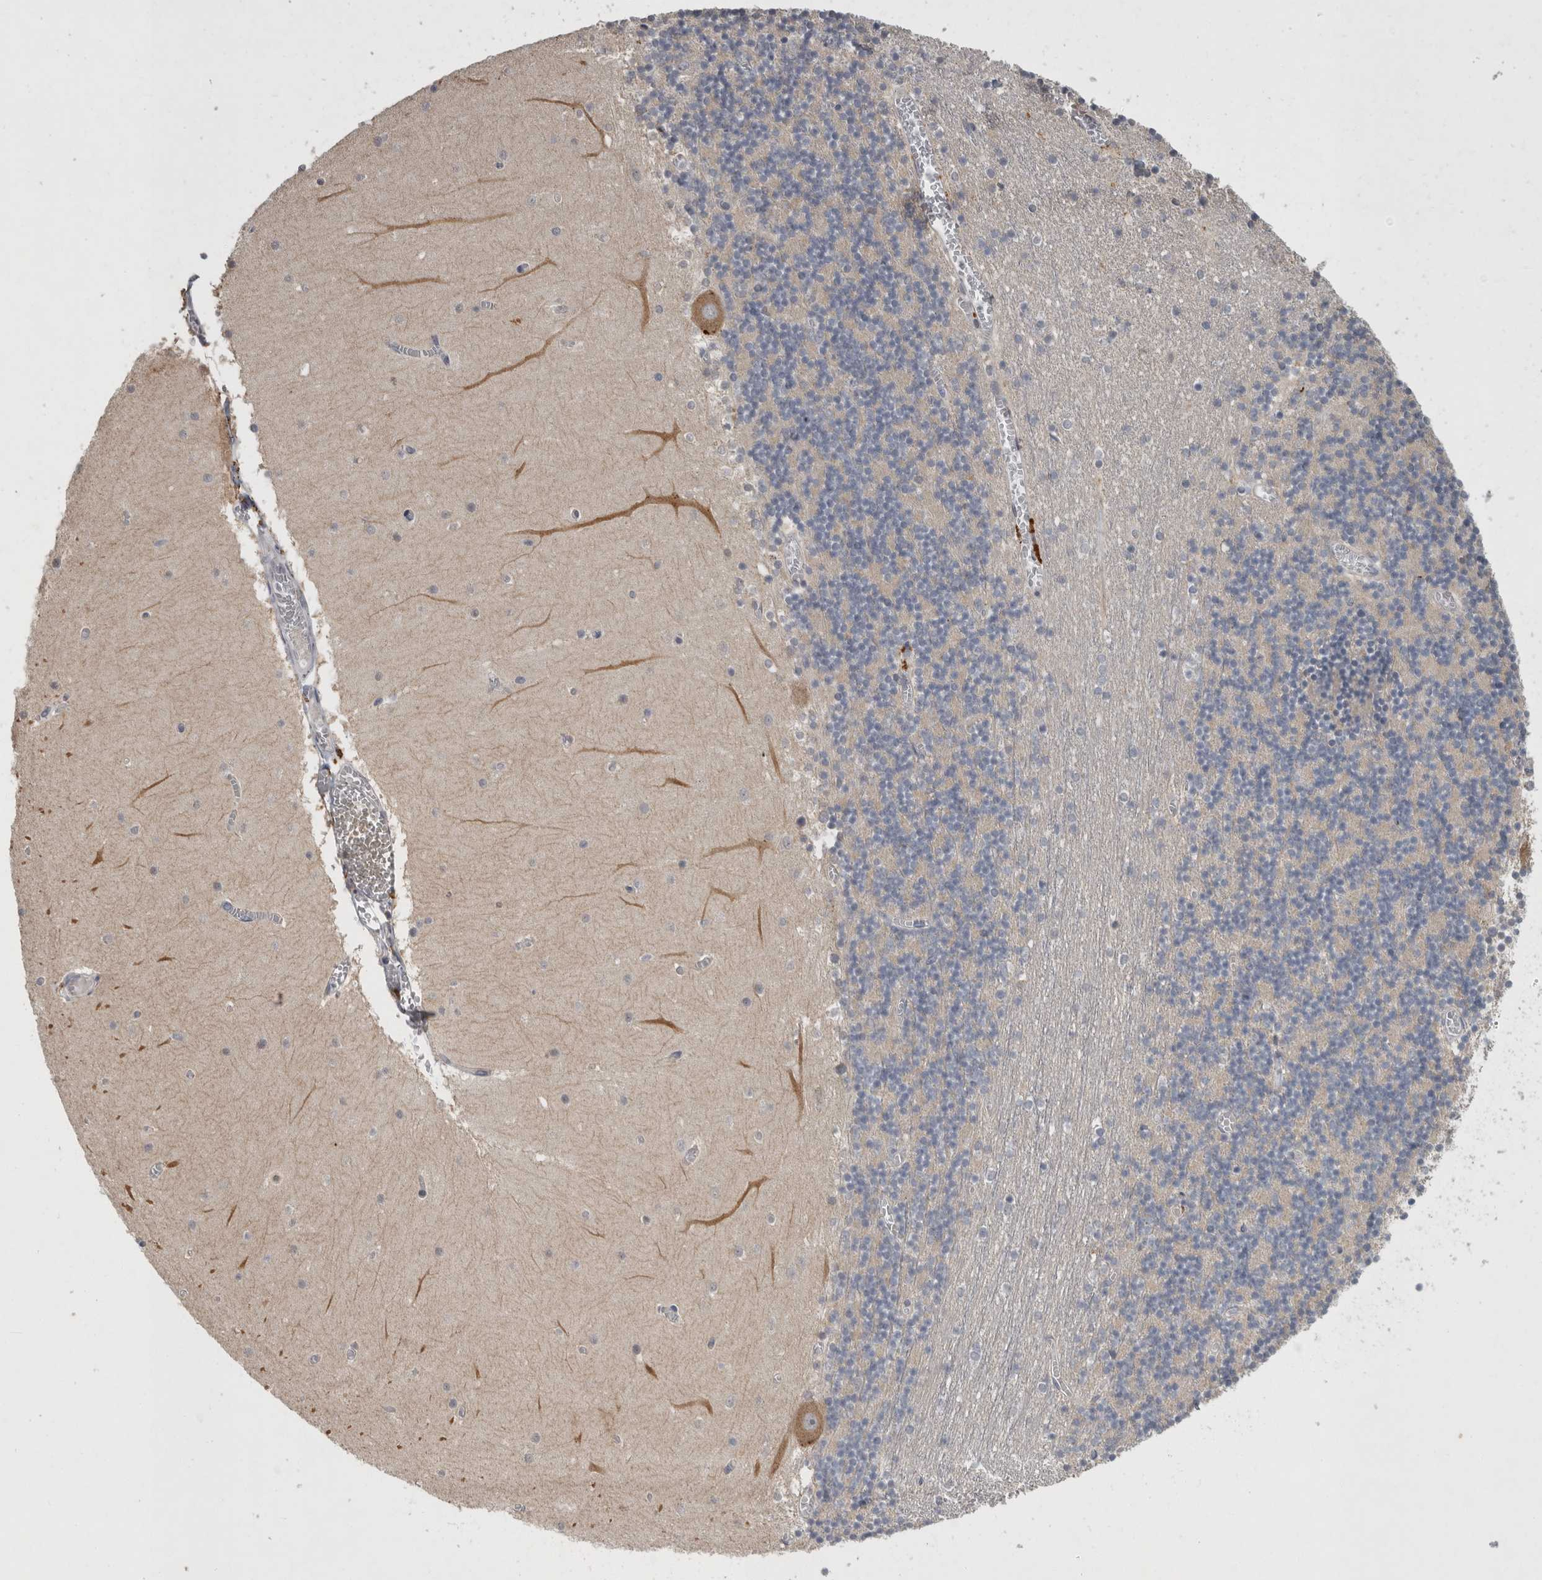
{"staining": {"intensity": "weak", "quantity": "<25%", "location": "cytoplasmic/membranous"}, "tissue": "cerebellum", "cell_type": "Cells in granular layer", "image_type": "normal", "snomed": [{"axis": "morphology", "description": "Normal tissue, NOS"}, {"axis": "topography", "description": "Cerebellum"}], "caption": "The immunohistochemistry photomicrograph has no significant staining in cells in granular layer of cerebellum. Nuclei are stained in blue.", "gene": "RHPN1", "patient": {"sex": "female", "age": 28}}